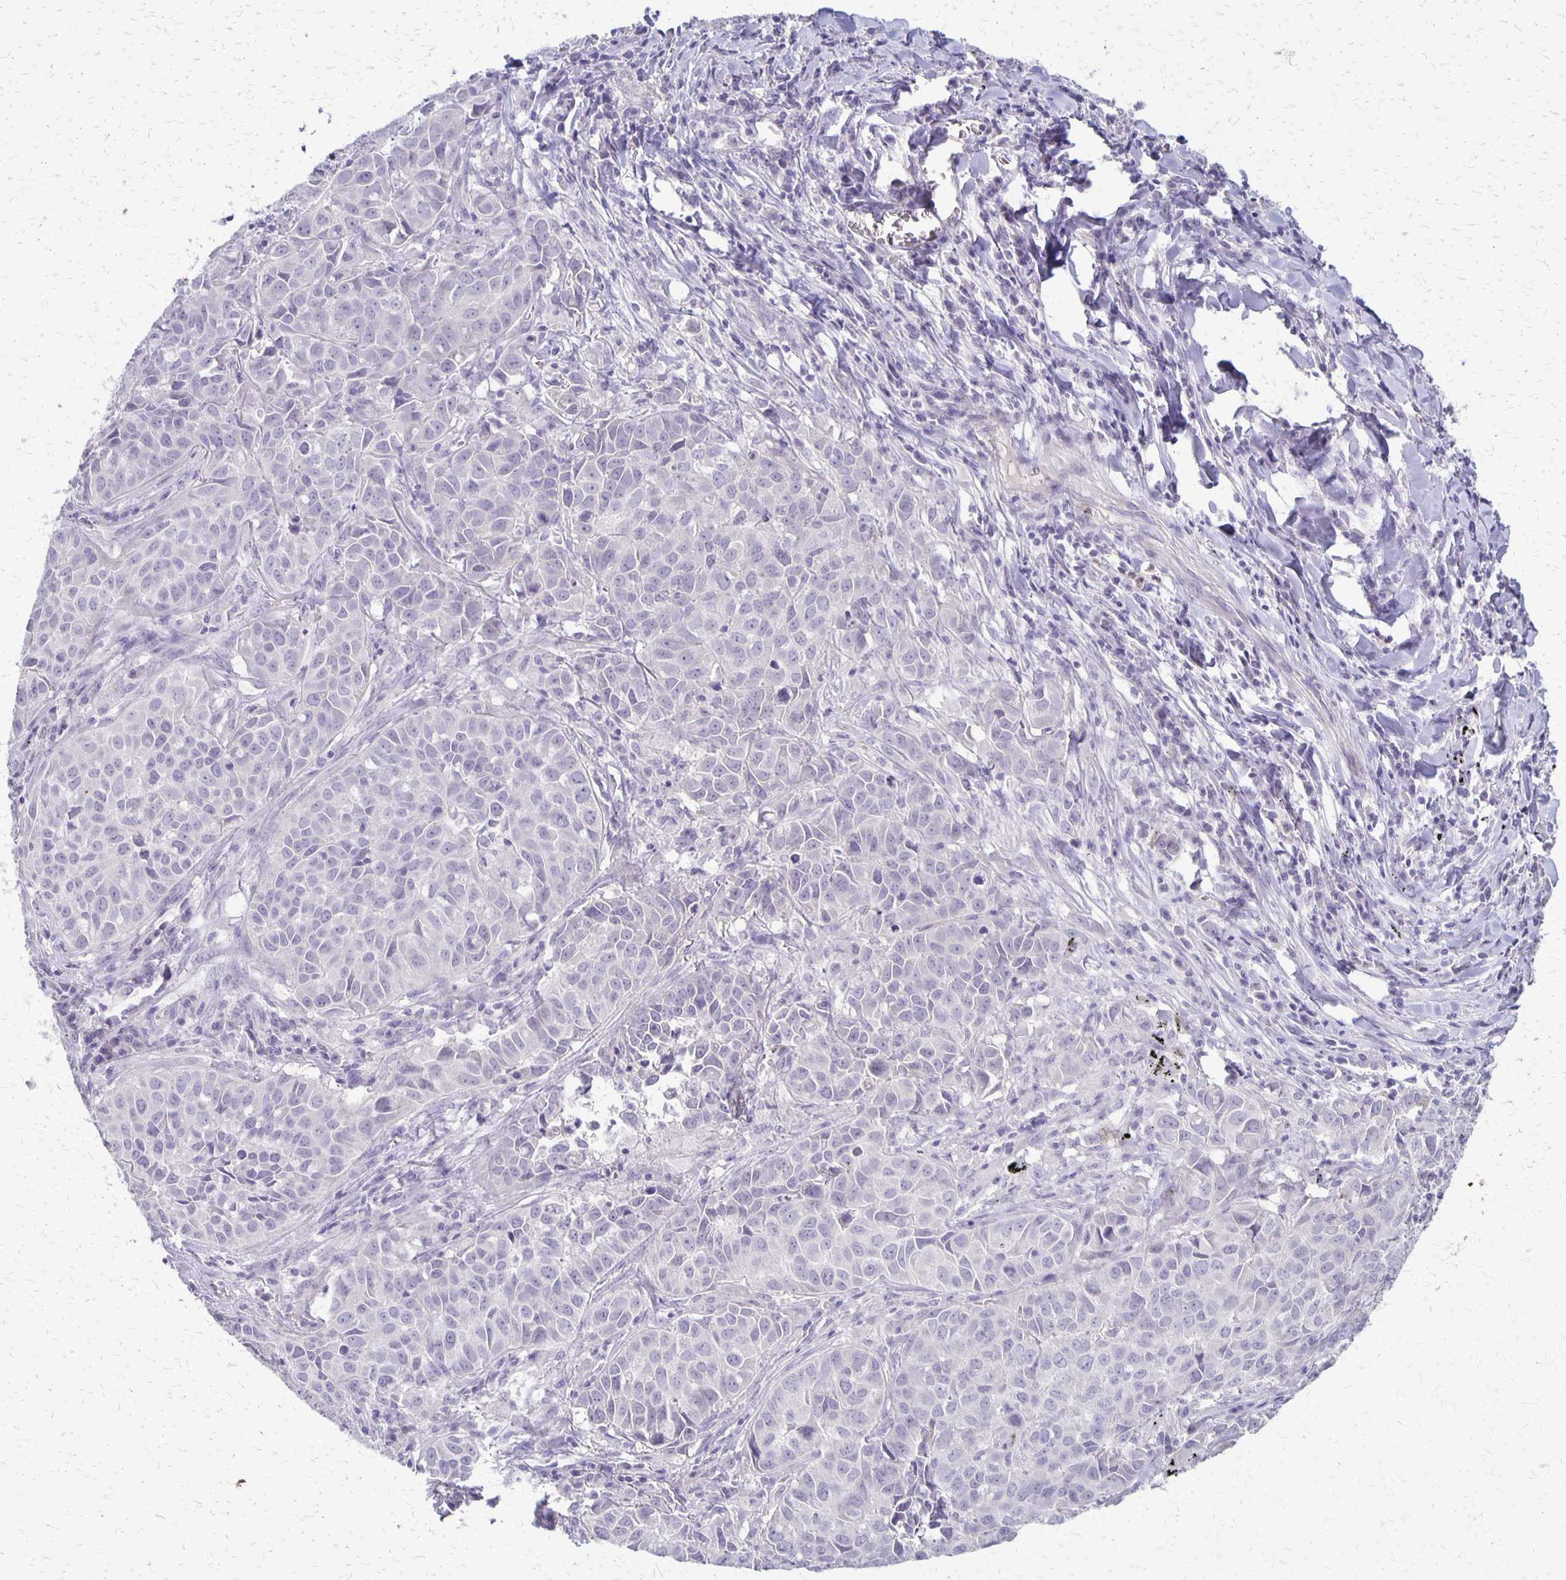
{"staining": {"intensity": "negative", "quantity": "none", "location": "none"}, "tissue": "lung cancer", "cell_type": "Tumor cells", "image_type": "cancer", "snomed": [{"axis": "morphology", "description": "Adenocarcinoma, NOS"}, {"axis": "topography", "description": "Lung"}], "caption": "This is an immunohistochemistry (IHC) micrograph of adenocarcinoma (lung). There is no positivity in tumor cells.", "gene": "SEPTIN5", "patient": {"sex": "female", "age": 50}}